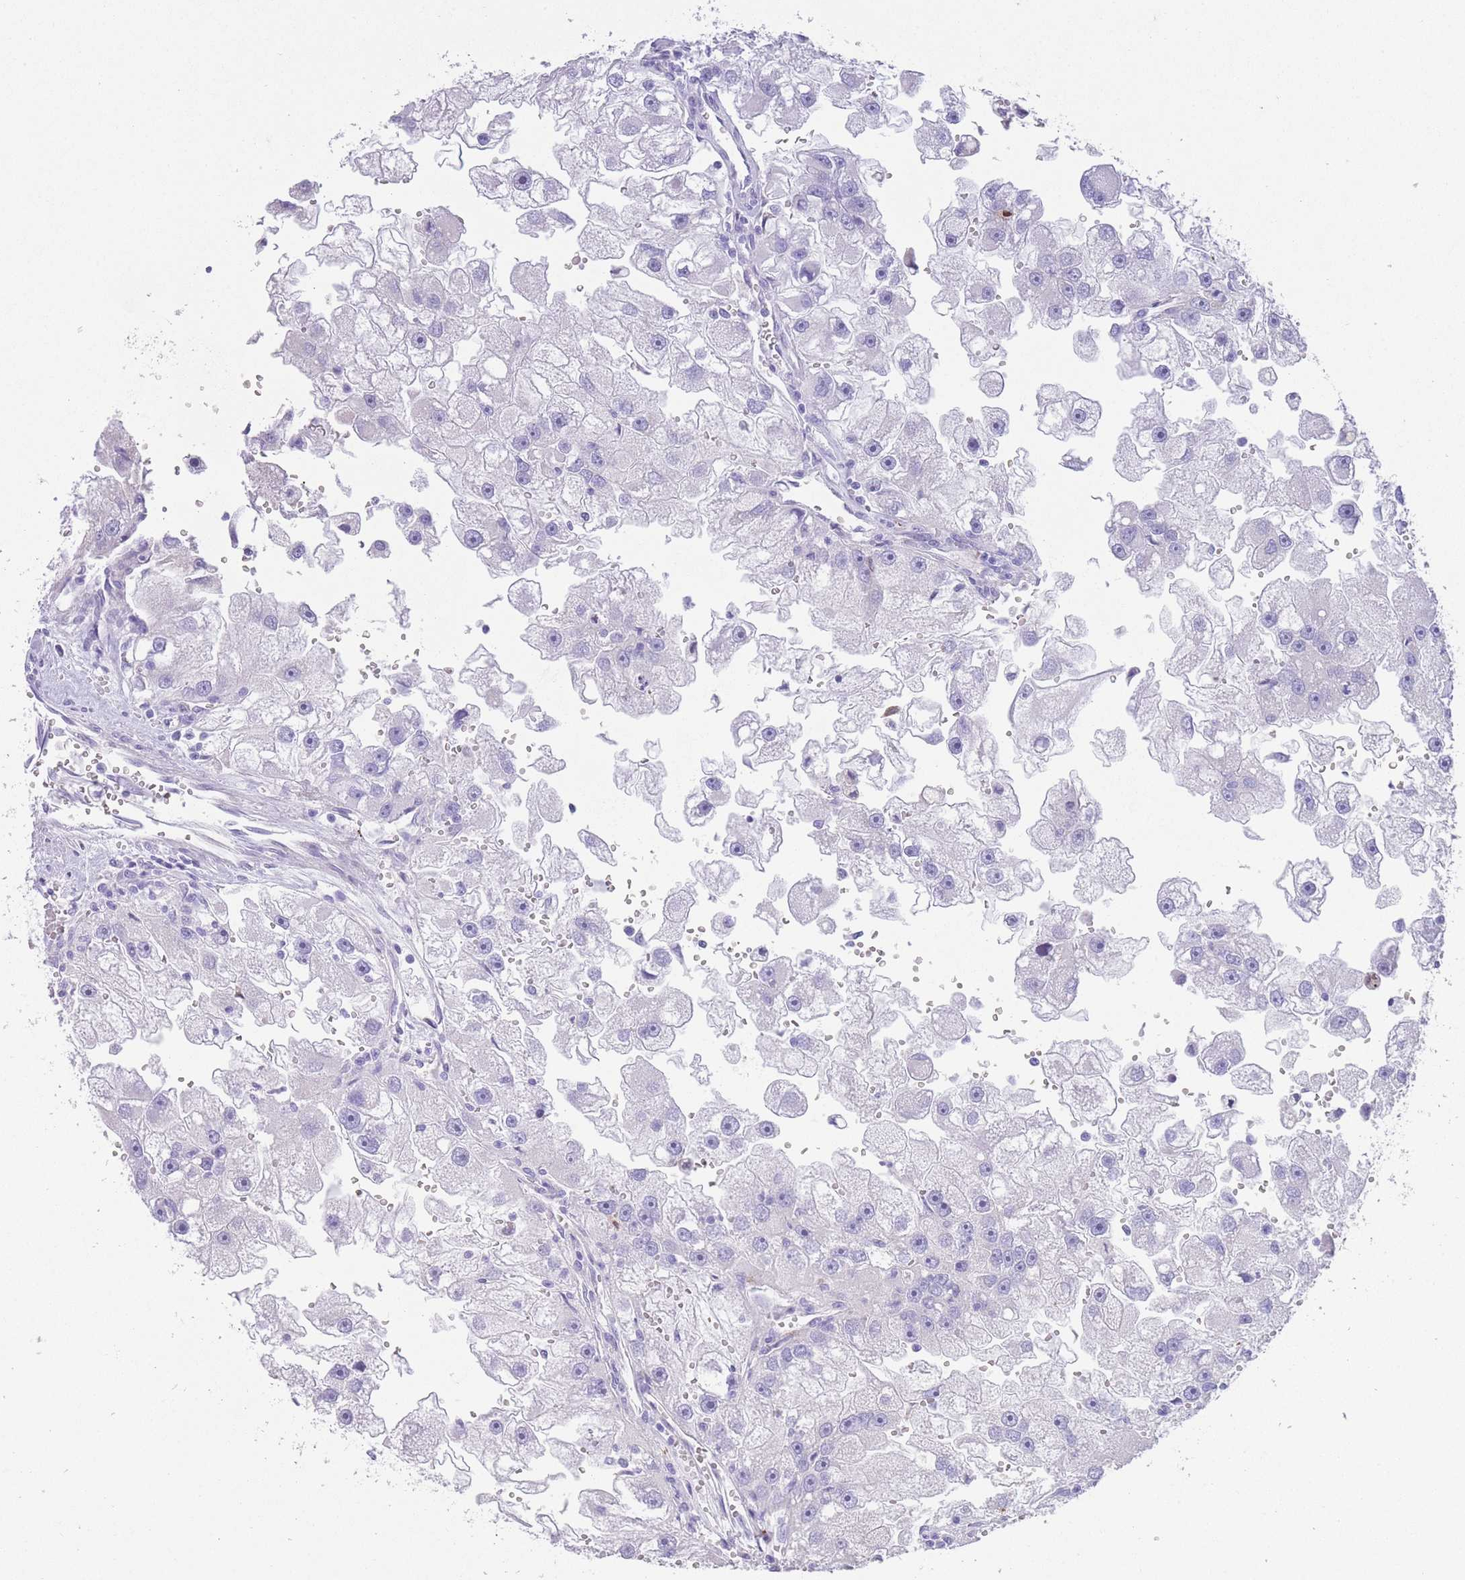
{"staining": {"intensity": "negative", "quantity": "none", "location": "none"}, "tissue": "renal cancer", "cell_type": "Tumor cells", "image_type": "cancer", "snomed": [{"axis": "morphology", "description": "Adenocarcinoma, NOS"}, {"axis": "topography", "description": "Kidney"}], "caption": "High power microscopy histopathology image of an IHC photomicrograph of adenocarcinoma (renal), revealing no significant staining in tumor cells.", "gene": "QTRT1", "patient": {"sex": "male", "age": 63}}